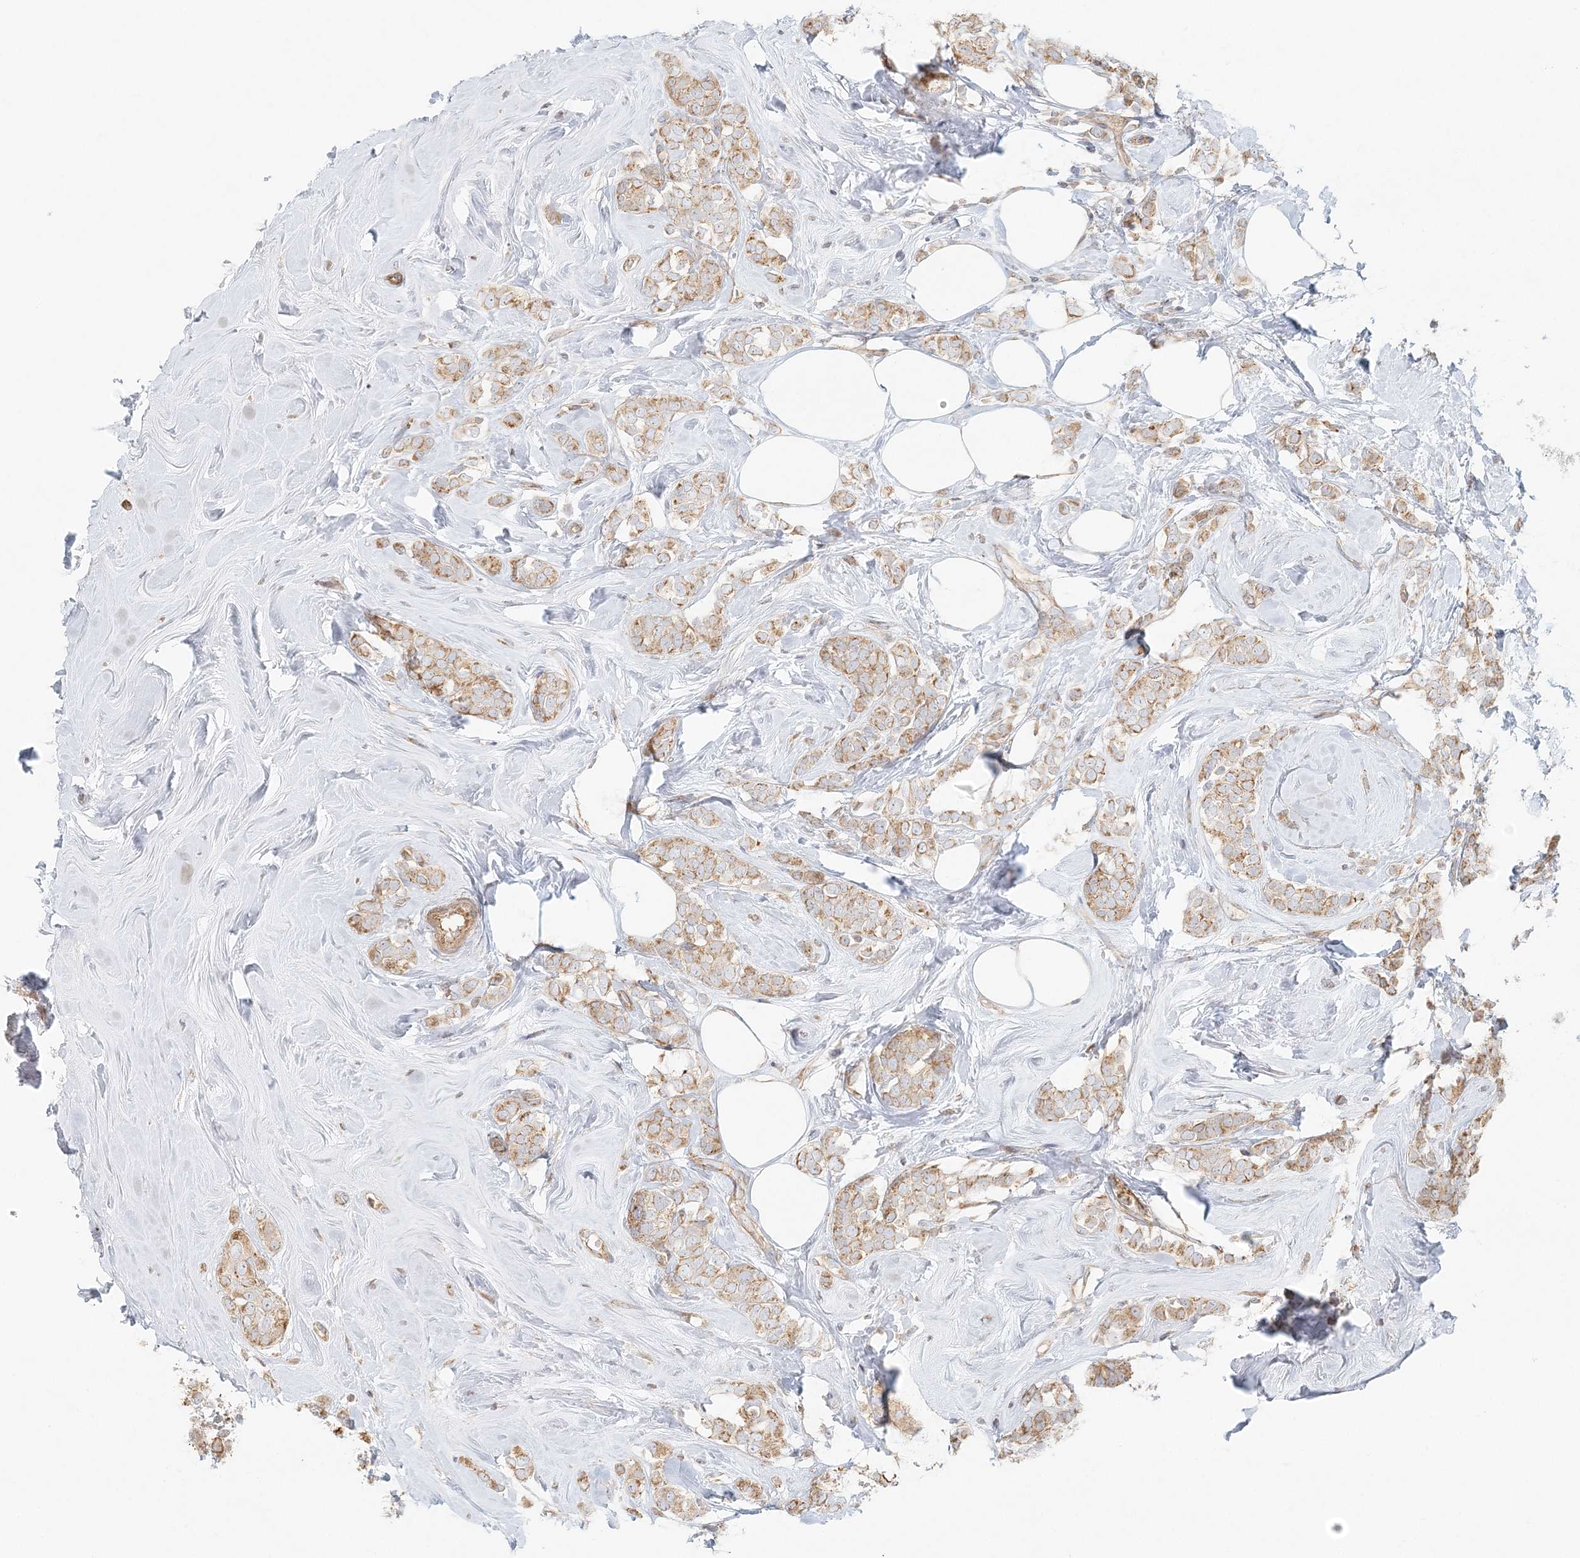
{"staining": {"intensity": "moderate", "quantity": ">75%", "location": "cytoplasmic/membranous"}, "tissue": "breast cancer", "cell_type": "Tumor cells", "image_type": "cancer", "snomed": [{"axis": "morphology", "description": "Lobular carcinoma"}, {"axis": "topography", "description": "Breast"}], "caption": "Tumor cells reveal medium levels of moderate cytoplasmic/membranous expression in approximately >75% of cells in lobular carcinoma (breast).", "gene": "KIAA0232", "patient": {"sex": "female", "age": 47}}